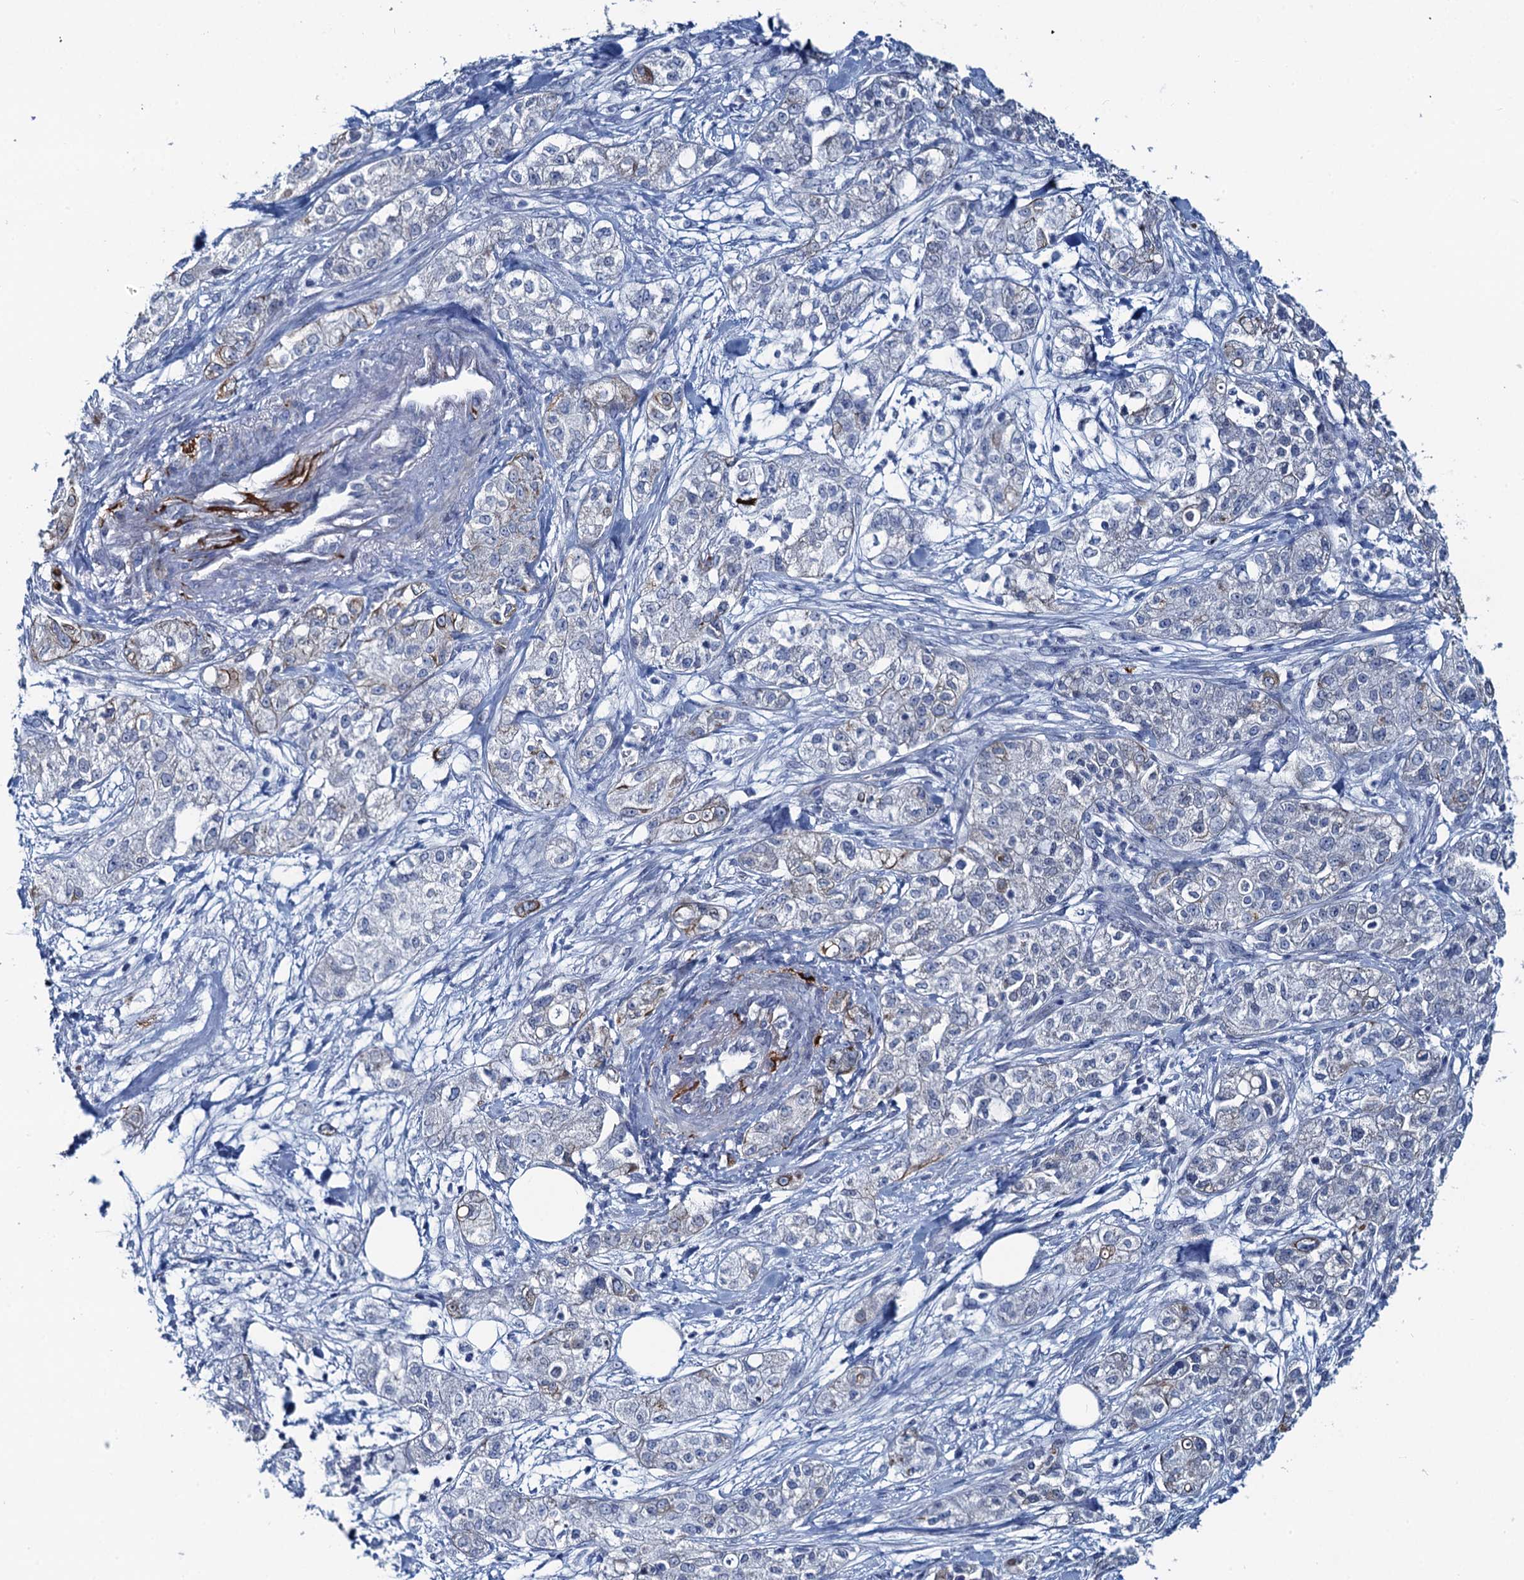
{"staining": {"intensity": "weak", "quantity": "<25%", "location": "cytoplasmic/membranous"}, "tissue": "pancreatic cancer", "cell_type": "Tumor cells", "image_type": "cancer", "snomed": [{"axis": "morphology", "description": "Adenocarcinoma, NOS"}, {"axis": "topography", "description": "Pancreas"}], "caption": "The histopathology image displays no significant positivity in tumor cells of pancreatic adenocarcinoma.", "gene": "TOX3", "patient": {"sex": "female", "age": 78}}